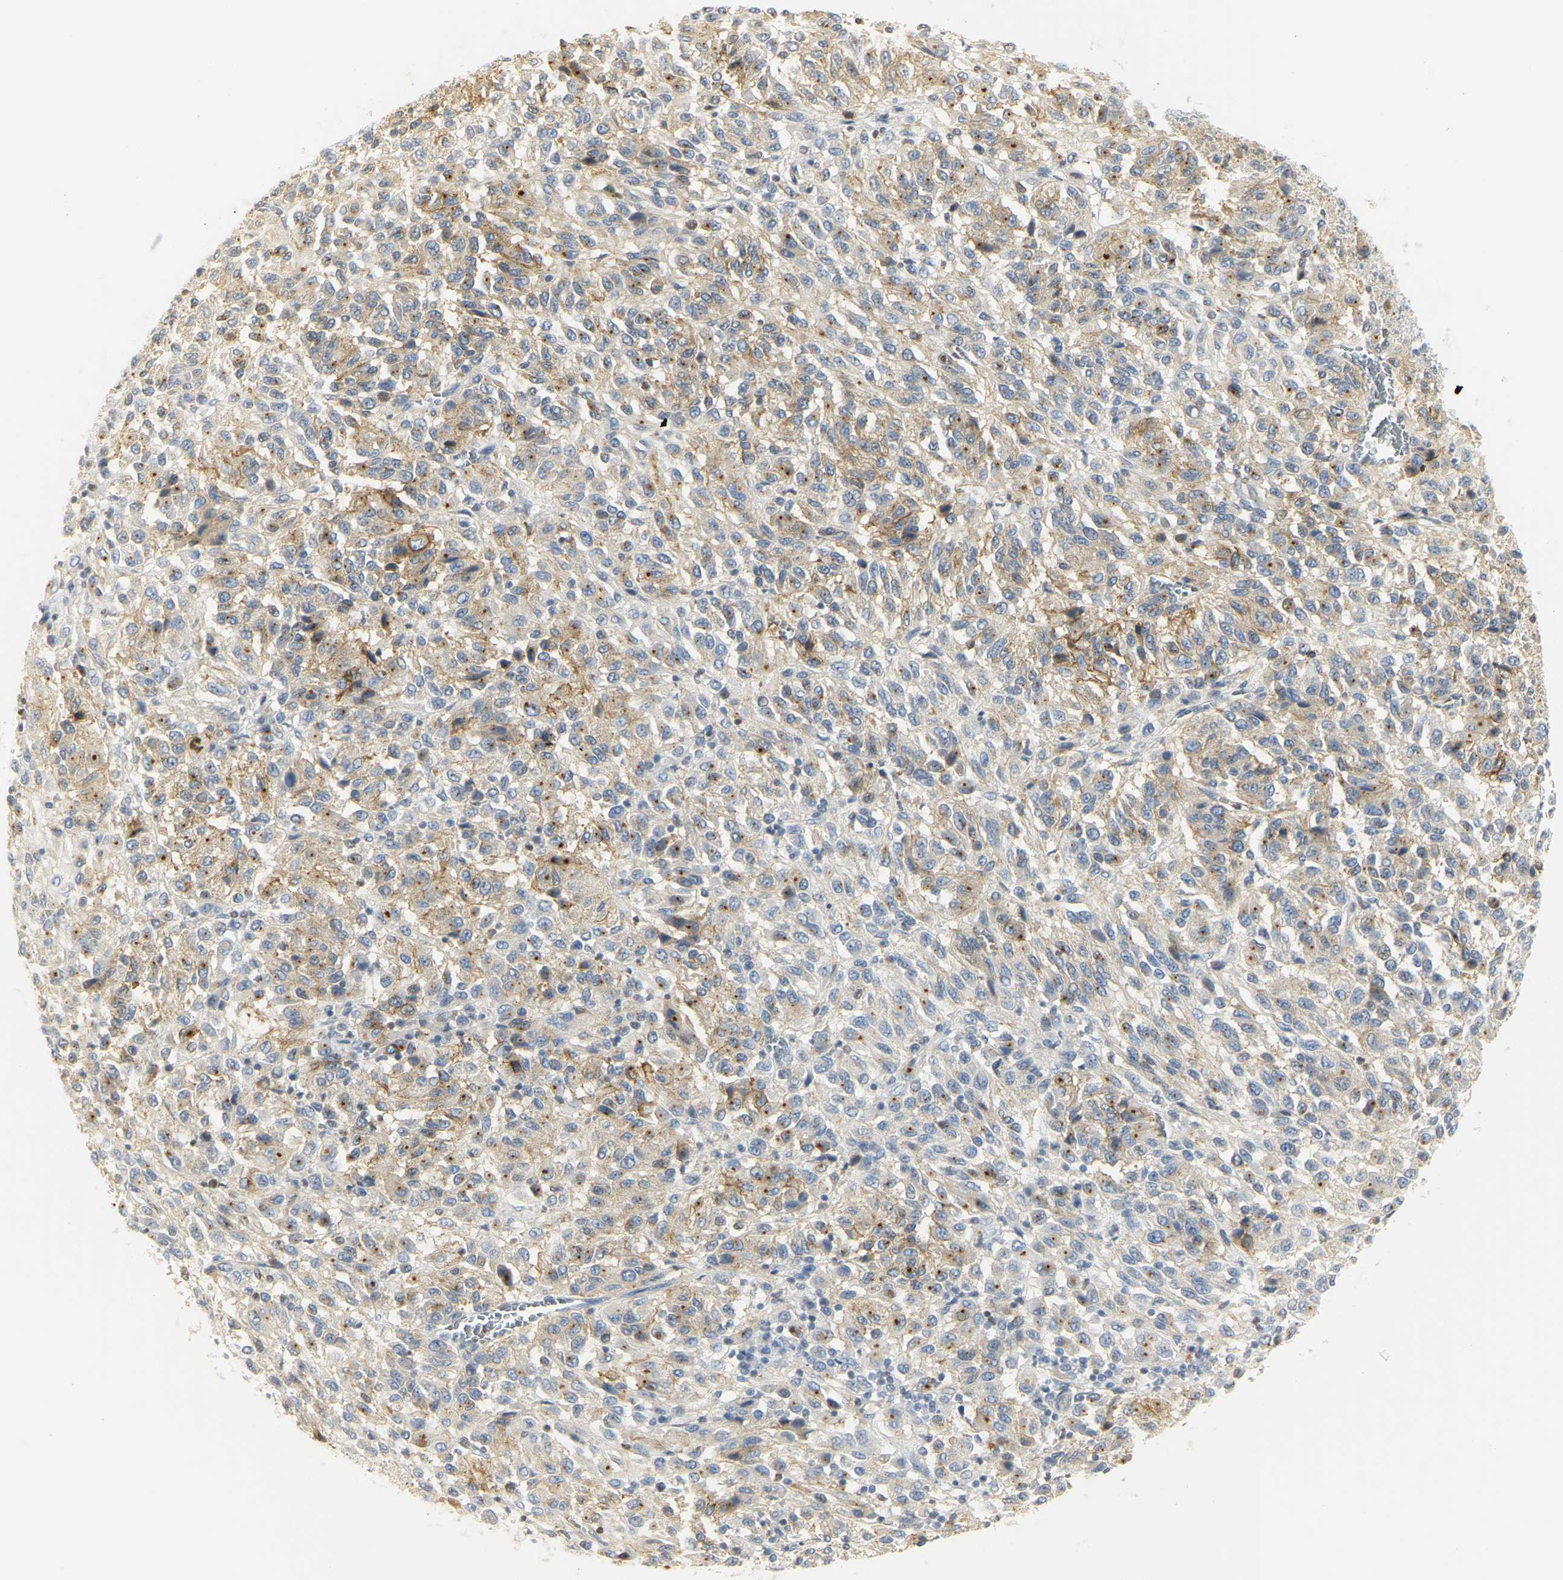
{"staining": {"intensity": "moderate", "quantity": "25%-75%", "location": "cytoplasmic/membranous"}, "tissue": "melanoma", "cell_type": "Tumor cells", "image_type": "cancer", "snomed": [{"axis": "morphology", "description": "Malignant melanoma, Metastatic site"}, {"axis": "topography", "description": "Lung"}], "caption": "An image of malignant melanoma (metastatic site) stained for a protein reveals moderate cytoplasmic/membranous brown staining in tumor cells. Nuclei are stained in blue.", "gene": "CEACAM5", "patient": {"sex": "male", "age": 64}}